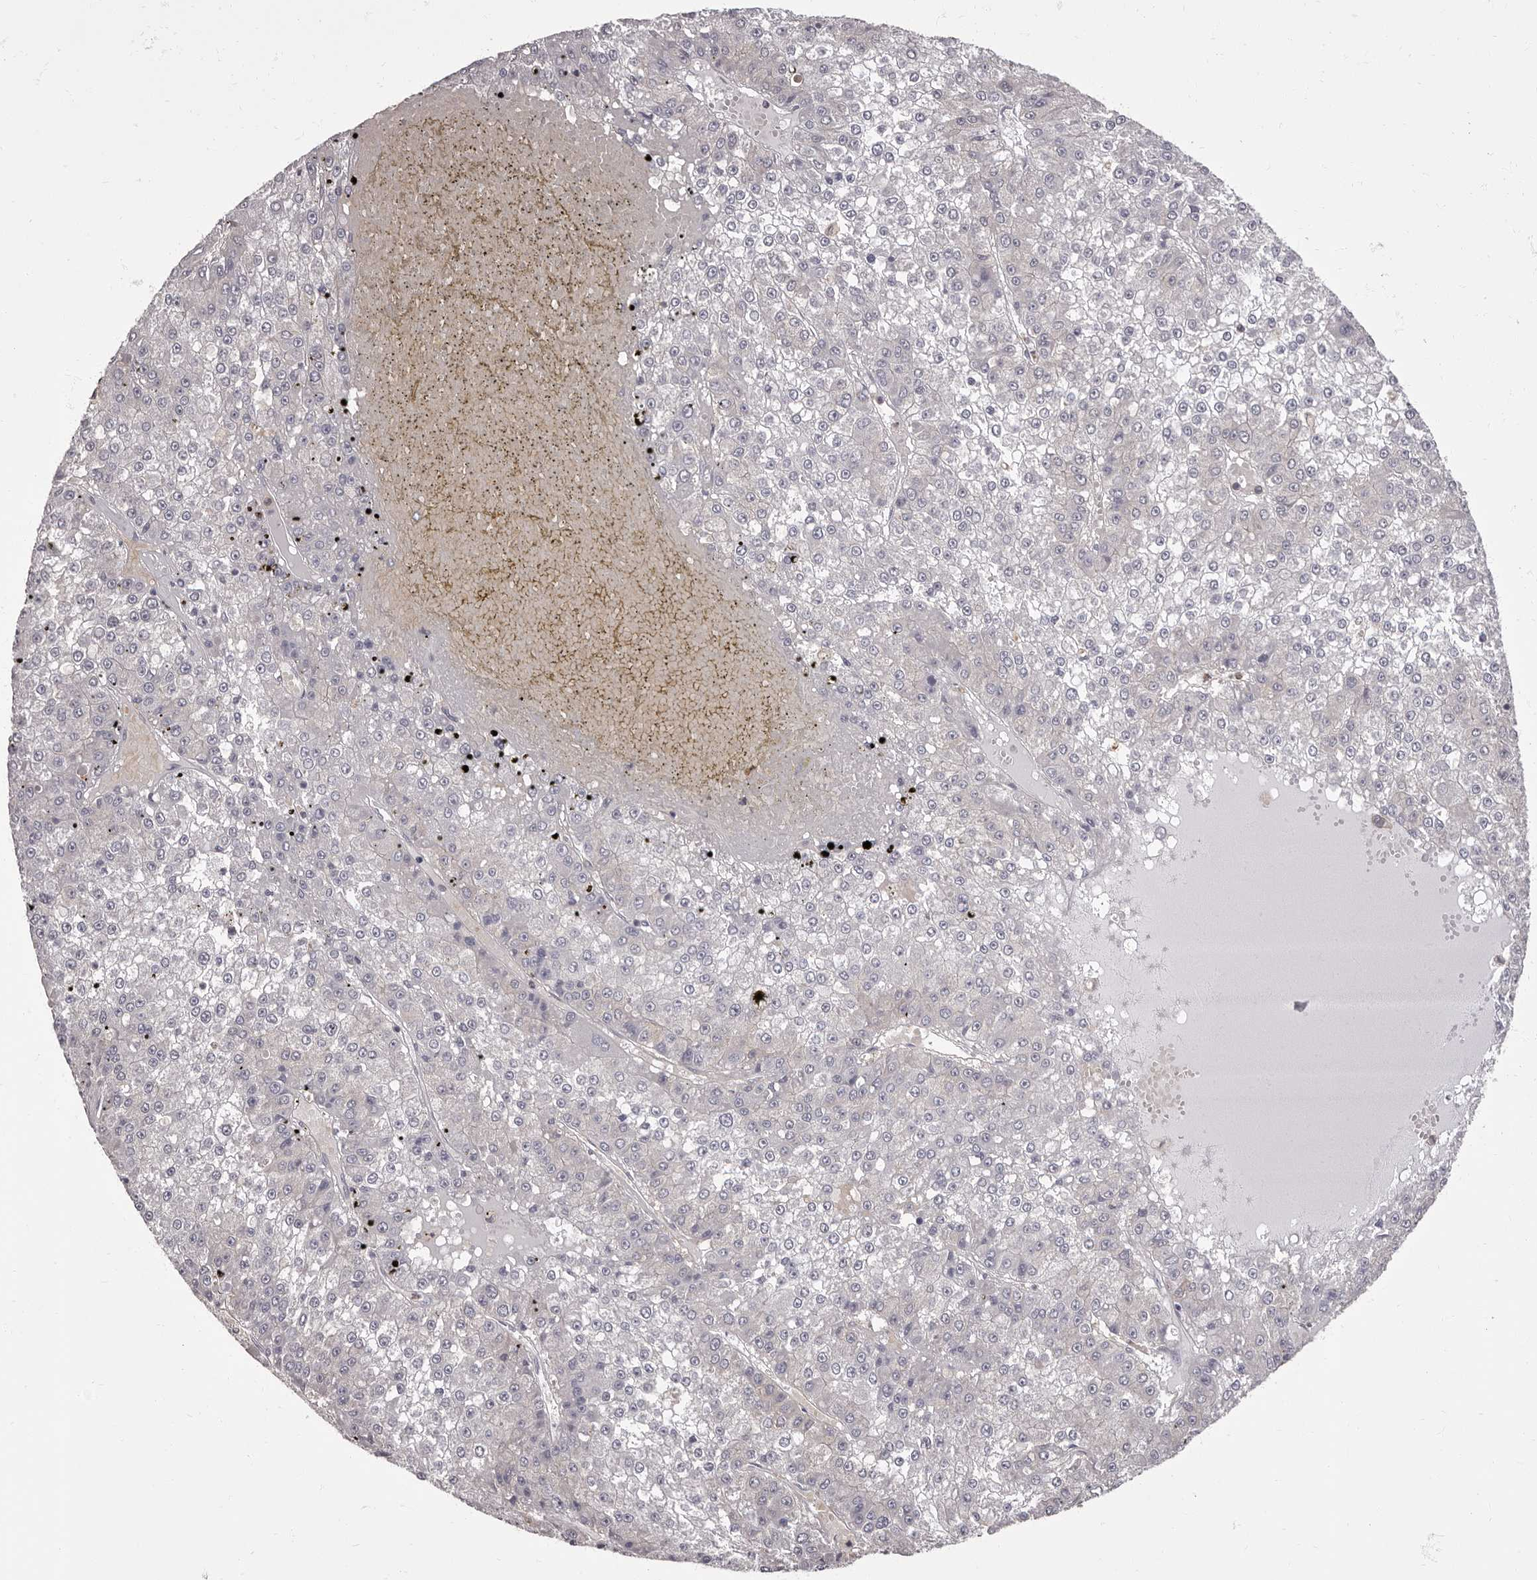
{"staining": {"intensity": "negative", "quantity": "none", "location": "none"}, "tissue": "liver cancer", "cell_type": "Tumor cells", "image_type": "cancer", "snomed": [{"axis": "morphology", "description": "Carcinoma, Hepatocellular, NOS"}, {"axis": "topography", "description": "Liver"}], "caption": "Immunohistochemical staining of human liver cancer demonstrates no significant expression in tumor cells.", "gene": "APEH", "patient": {"sex": "female", "age": 73}}